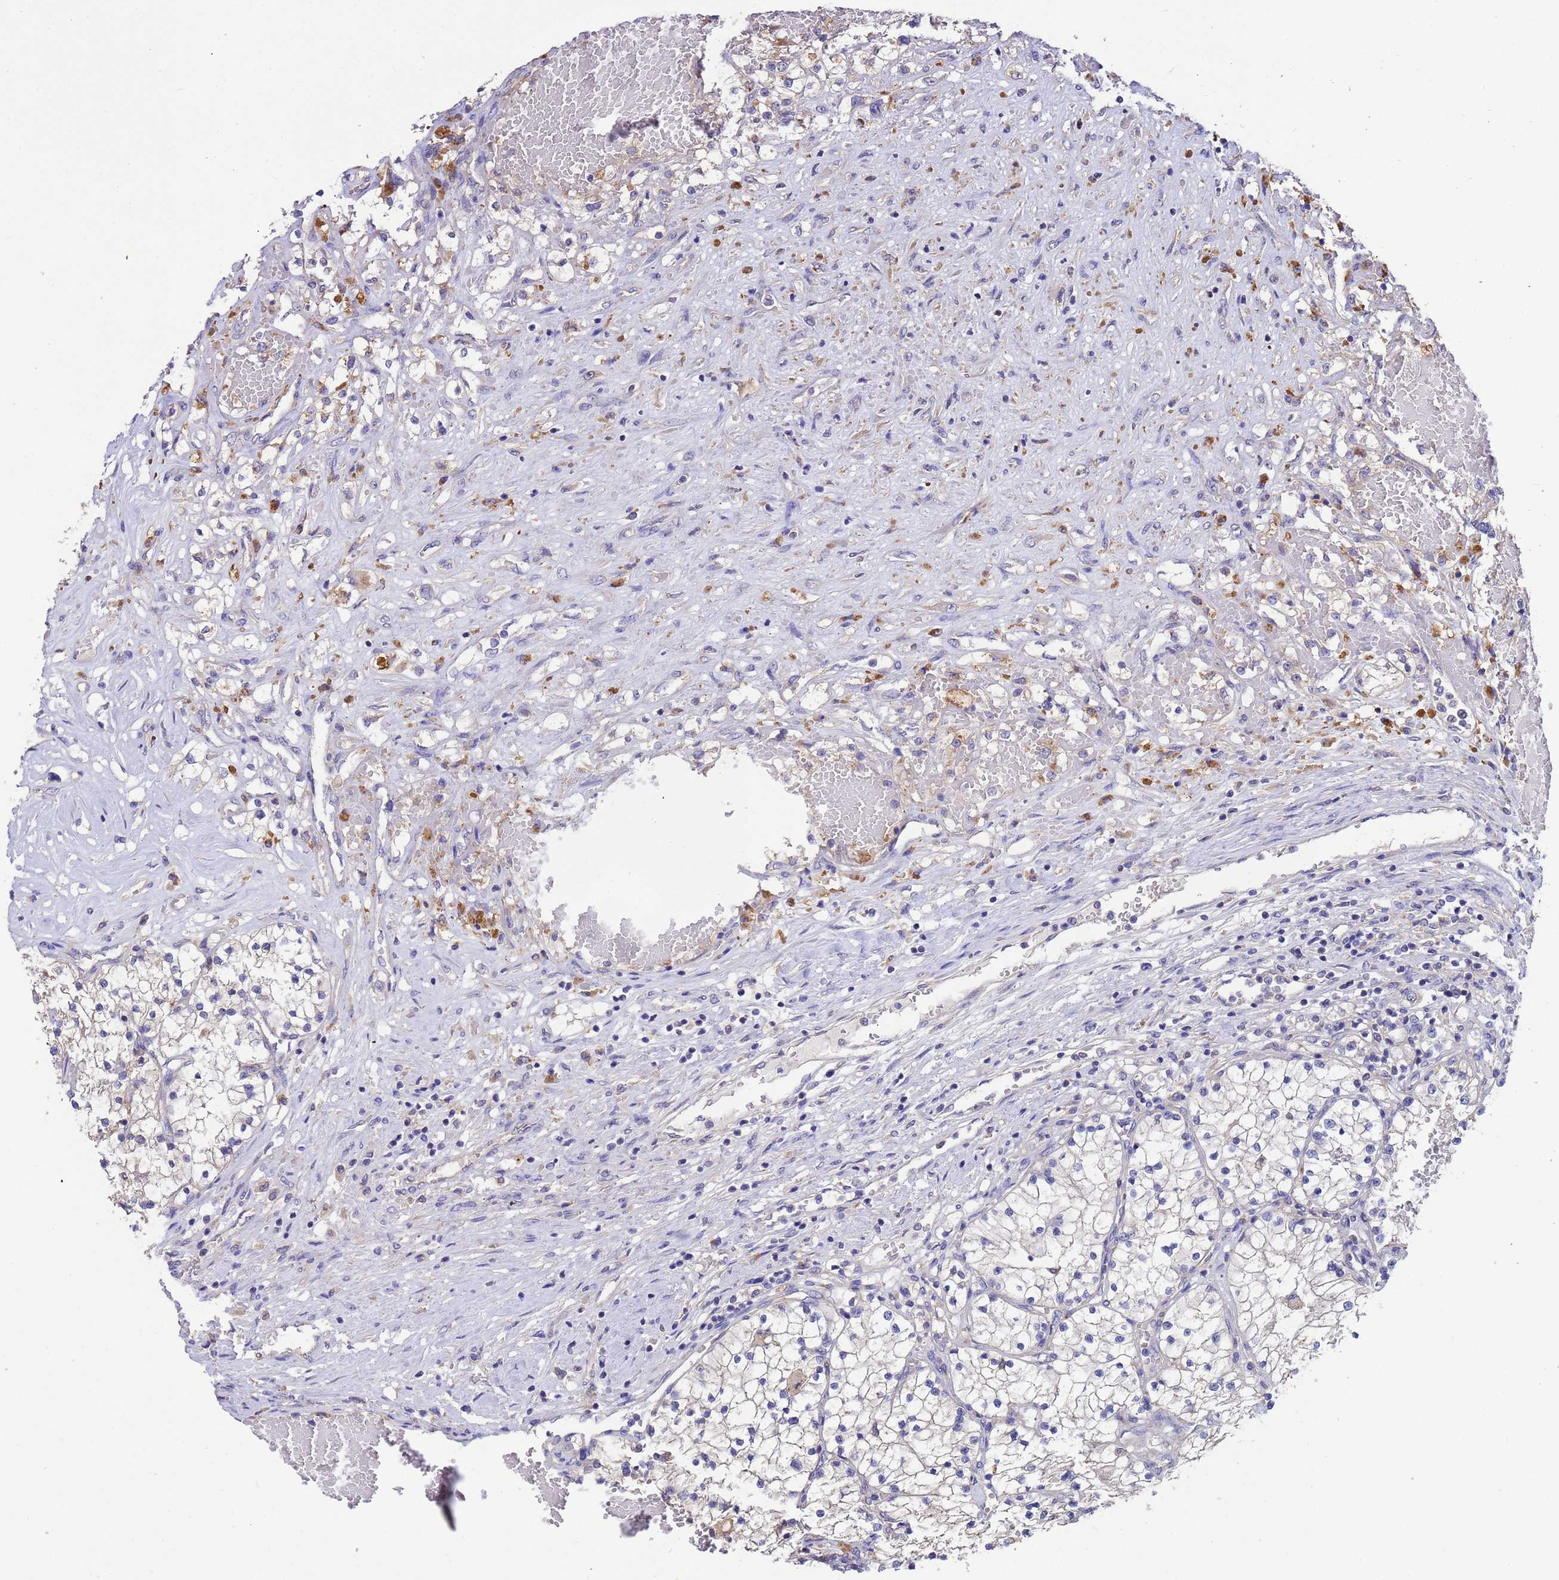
{"staining": {"intensity": "negative", "quantity": "none", "location": "none"}, "tissue": "renal cancer", "cell_type": "Tumor cells", "image_type": "cancer", "snomed": [{"axis": "morphology", "description": "Normal tissue, NOS"}, {"axis": "morphology", "description": "Adenocarcinoma, NOS"}, {"axis": "topography", "description": "Kidney"}], "caption": "Tumor cells are negative for protein expression in human renal cancer (adenocarcinoma).", "gene": "SRL", "patient": {"sex": "male", "age": 68}}